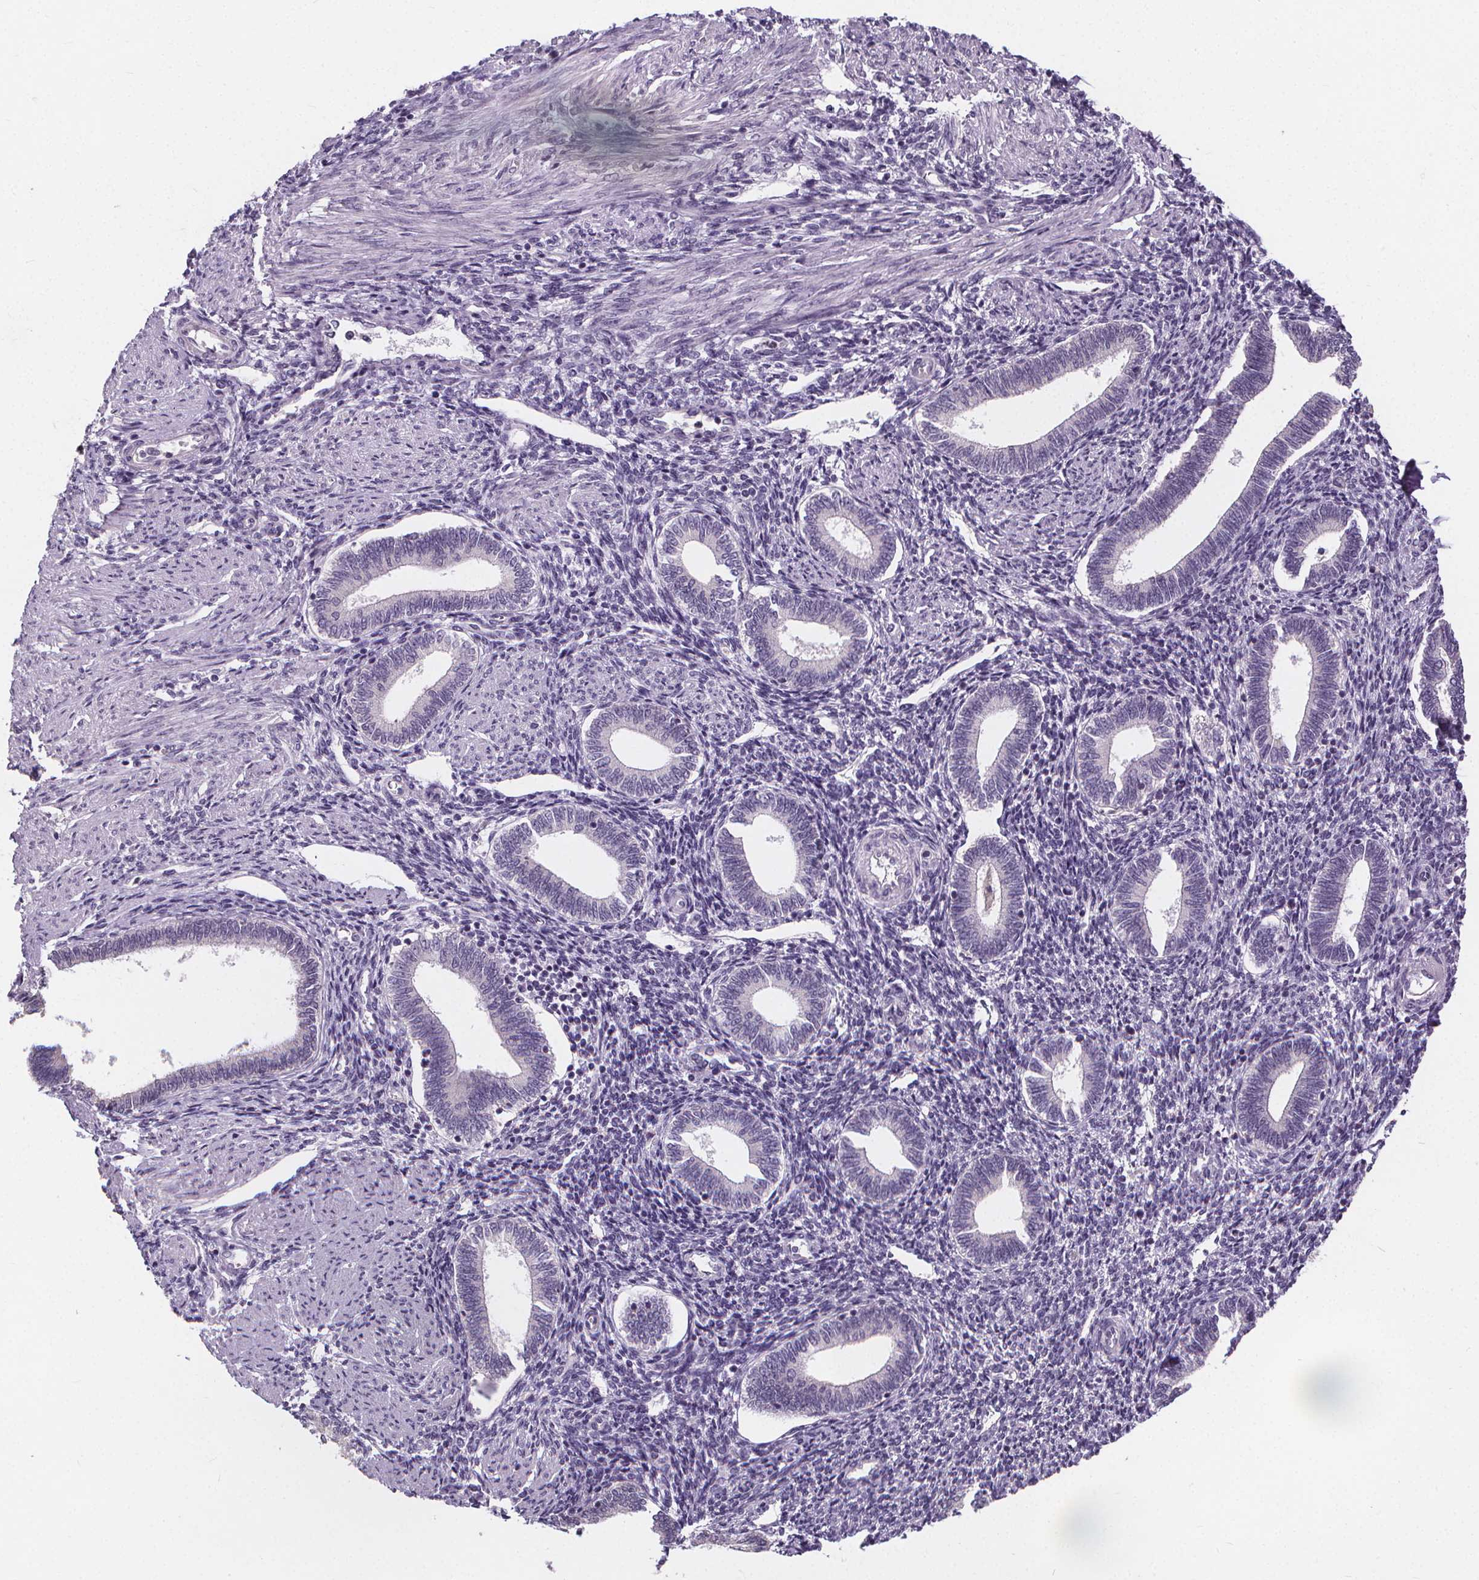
{"staining": {"intensity": "negative", "quantity": "none", "location": "none"}, "tissue": "endometrium", "cell_type": "Cells in endometrial stroma", "image_type": "normal", "snomed": [{"axis": "morphology", "description": "Normal tissue, NOS"}, {"axis": "topography", "description": "Endometrium"}], "caption": "A histopathology image of endometrium stained for a protein displays no brown staining in cells in endometrial stroma. (DAB (3,3'-diaminobenzidine) IHC visualized using brightfield microscopy, high magnification).", "gene": "ATP6V1D", "patient": {"sex": "female", "age": 42}}